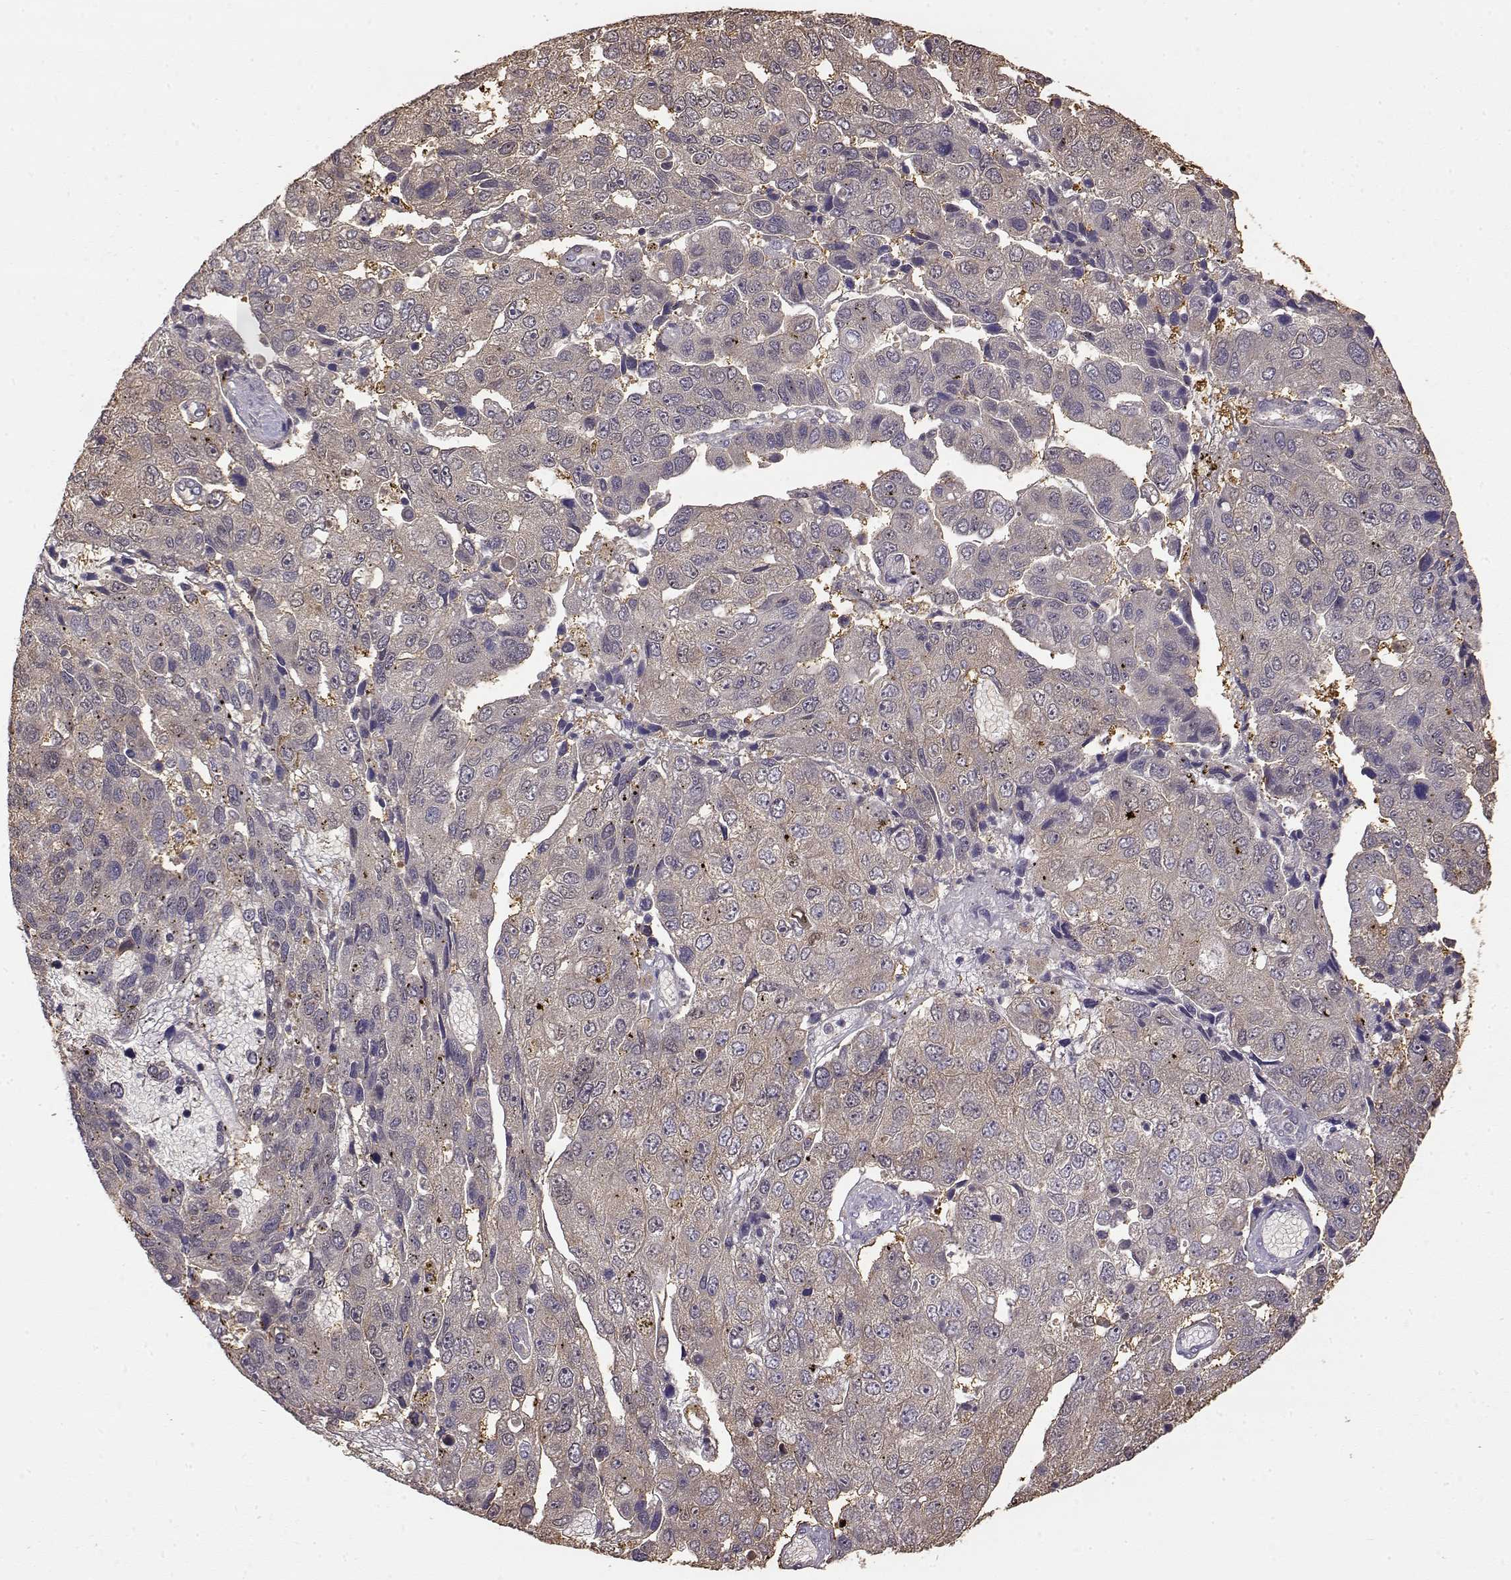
{"staining": {"intensity": "weak", "quantity": "<25%", "location": "cytoplasmic/membranous"}, "tissue": "pancreatic cancer", "cell_type": "Tumor cells", "image_type": "cancer", "snomed": [{"axis": "morphology", "description": "Adenocarcinoma, NOS"}, {"axis": "topography", "description": "Pancreas"}], "caption": "IHC of pancreatic cancer displays no expression in tumor cells.", "gene": "CRIM1", "patient": {"sex": "female", "age": 61}}